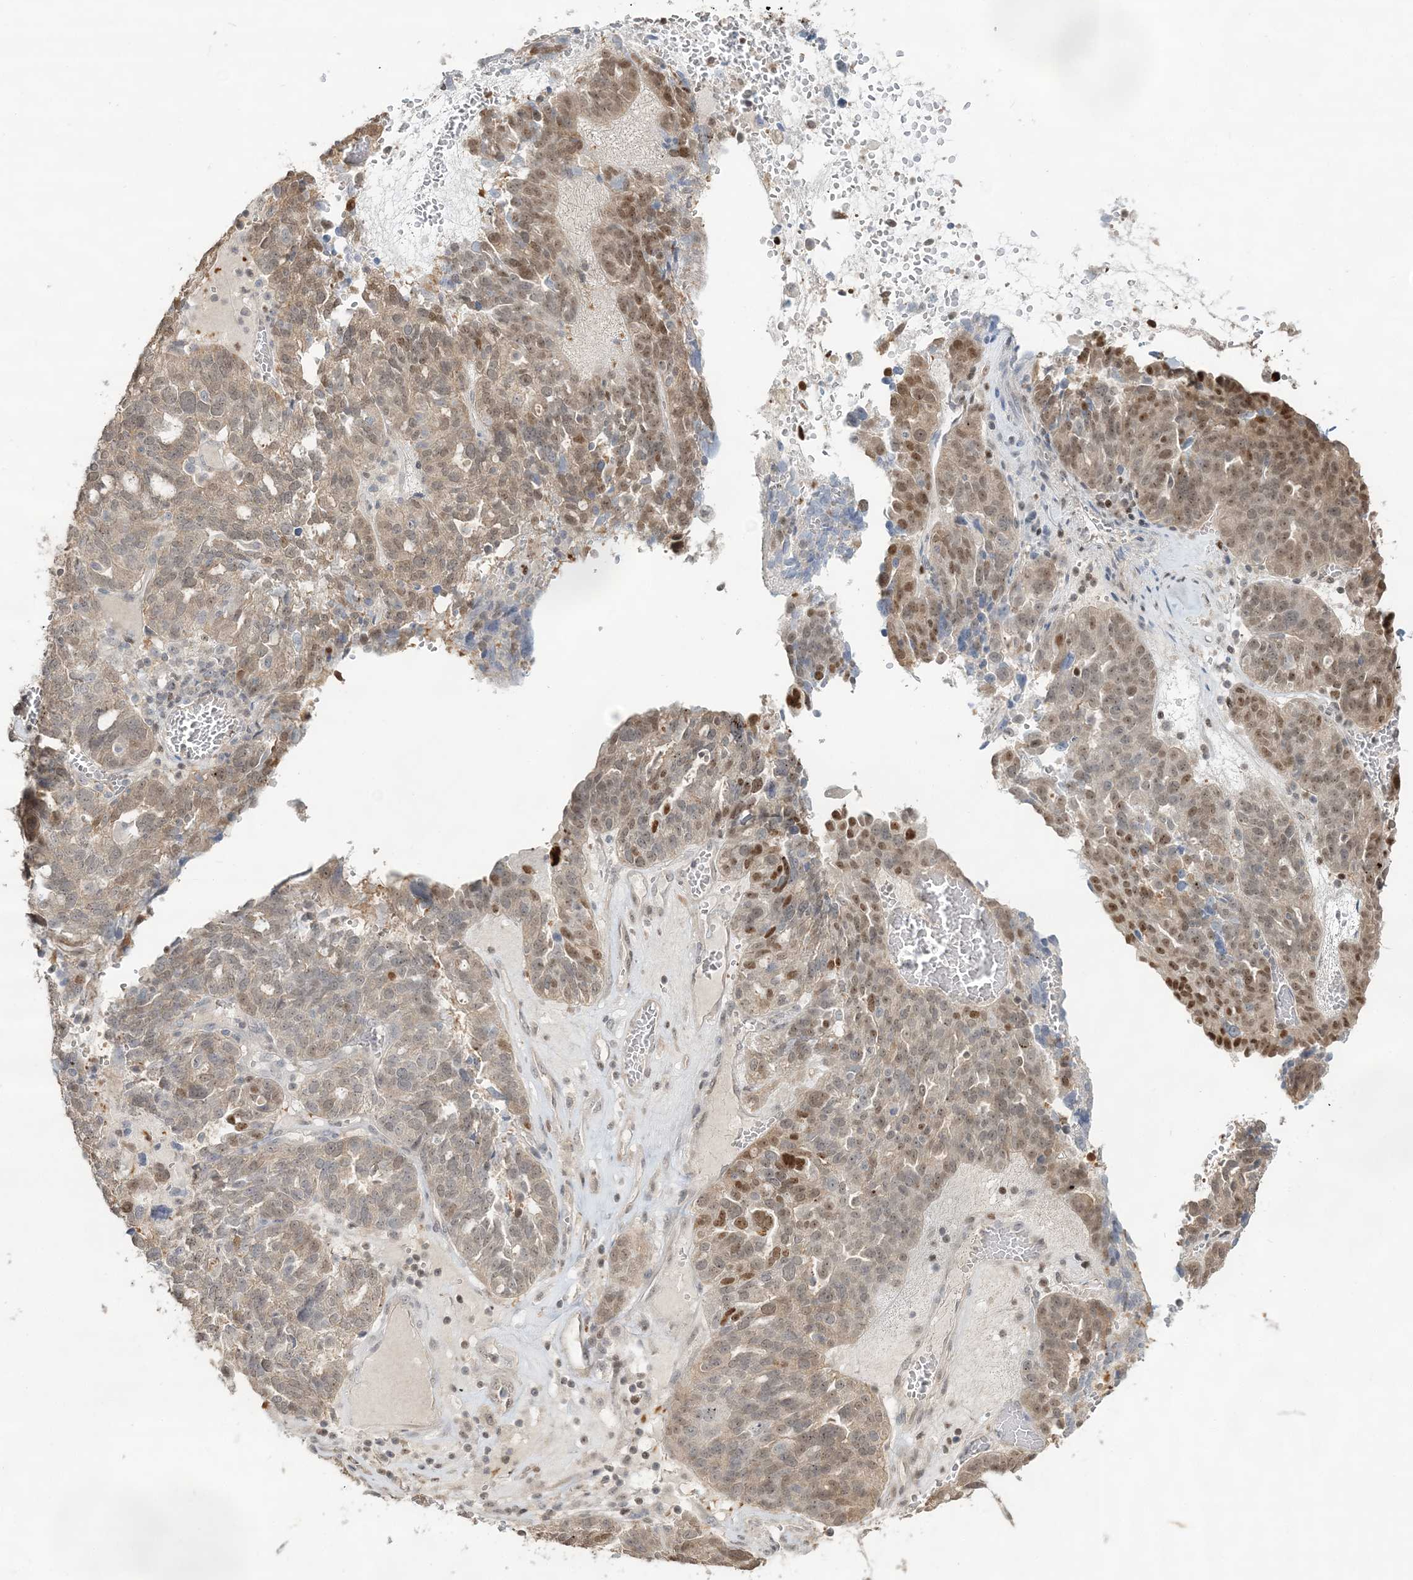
{"staining": {"intensity": "moderate", "quantity": ">75%", "location": "cytoplasmic/membranous,nuclear"}, "tissue": "ovarian cancer", "cell_type": "Tumor cells", "image_type": "cancer", "snomed": [{"axis": "morphology", "description": "Cystadenocarcinoma, serous, NOS"}, {"axis": "topography", "description": "Ovary"}], "caption": "The micrograph reveals staining of serous cystadenocarcinoma (ovarian), revealing moderate cytoplasmic/membranous and nuclear protein staining (brown color) within tumor cells. Ihc stains the protein of interest in brown and the nuclei are stained blue.", "gene": "SUMO2", "patient": {"sex": "female", "age": 59}}